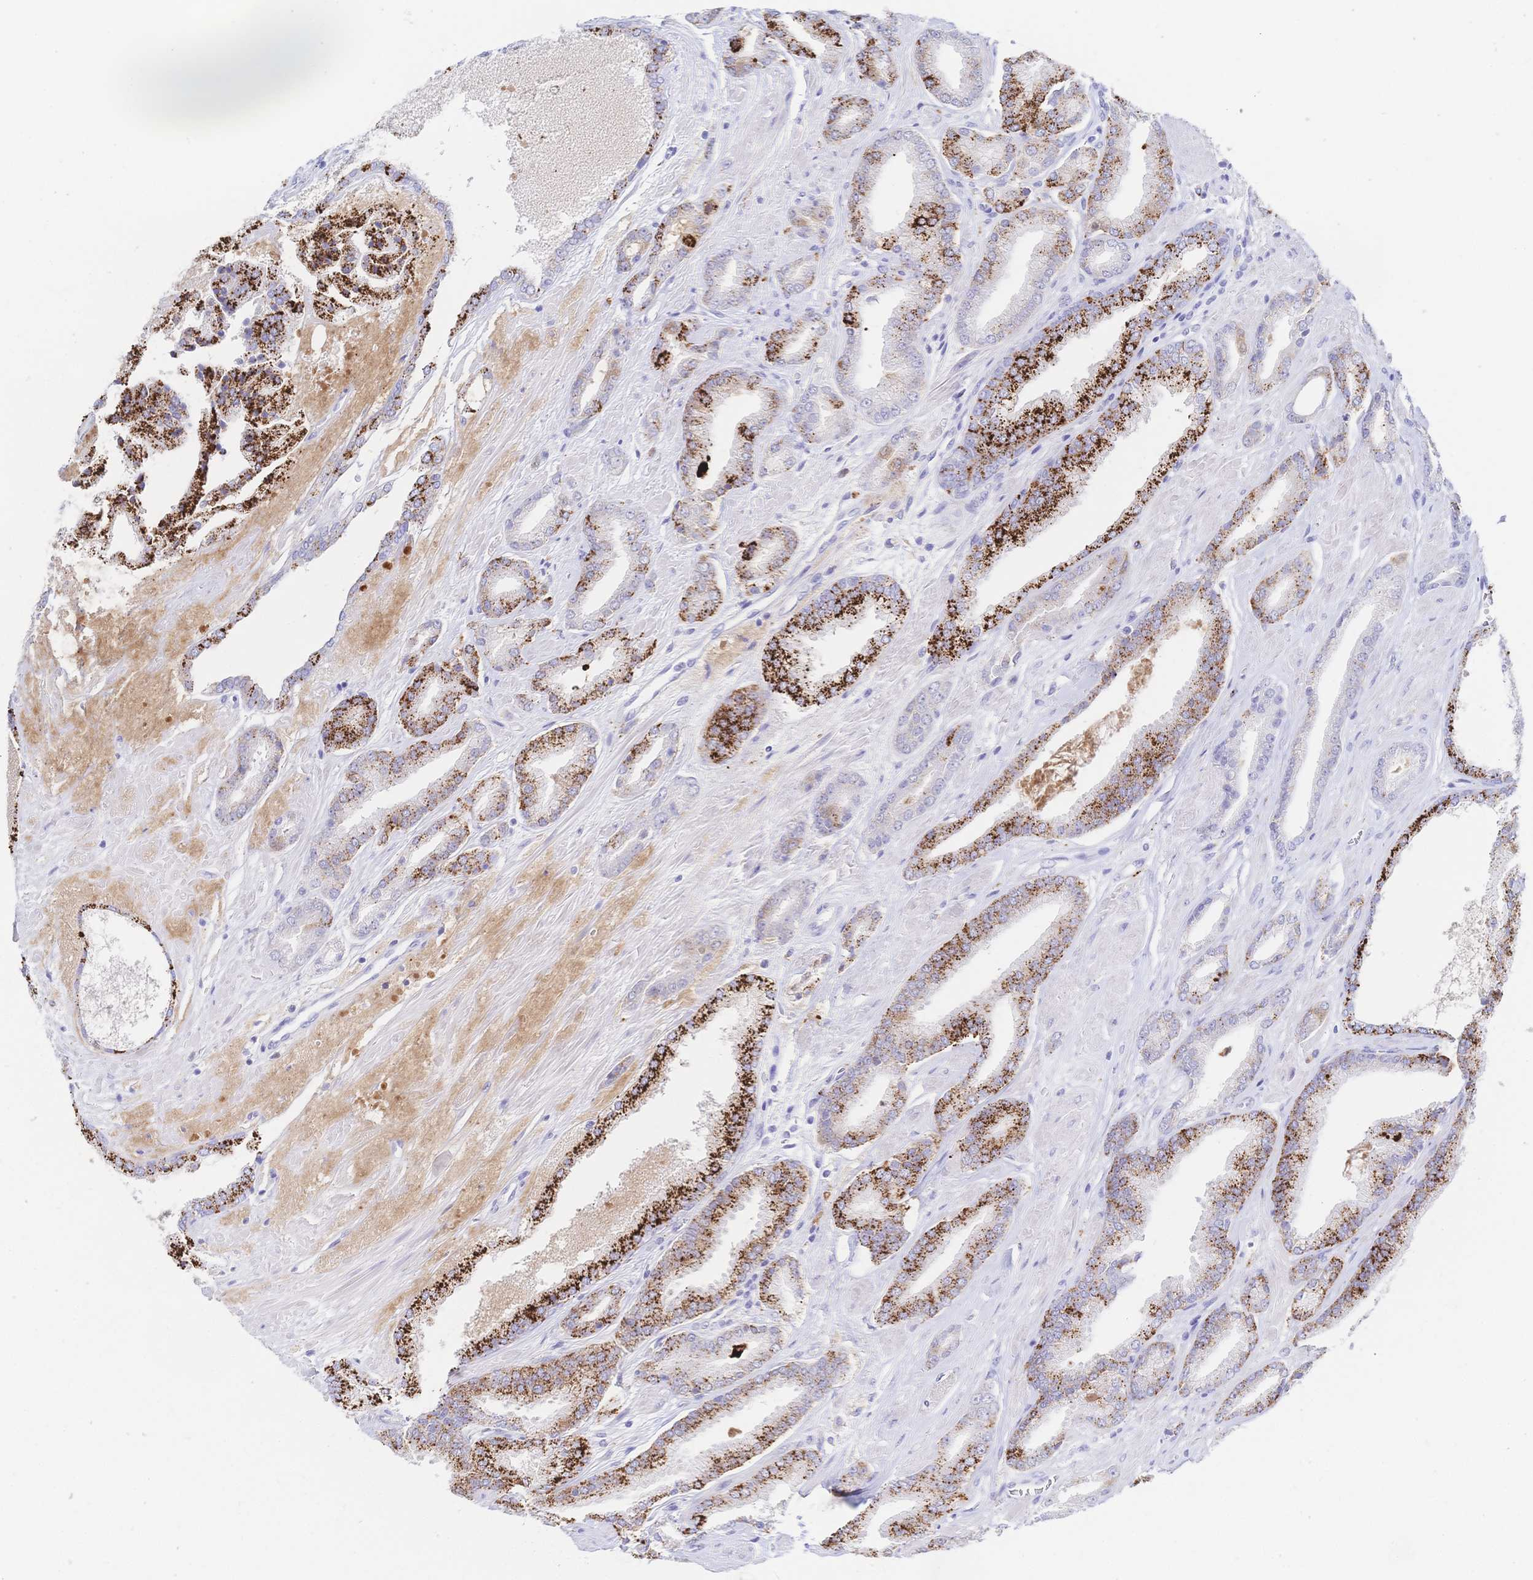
{"staining": {"intensity": "strong", "quantity": "25%-75%", "location": "cytoplasmic/membranous"}, "tissue": "prostate cancer", "cell_type": "Tumor cells", "image_type": "cancer", "snomed": [{"axis": "morphology", "description": "Adenocarcinoma, High grade"}, {"axis": "topography", "description": "Prostate"}], "caption": "Protein expression analysis of human prostate cancer reveals strong cytoplasmic/membranous positivity in about 25%-75% of tumor cells.", "gene": "RRM1", "patient": {"sex": "male", "age": 56}}